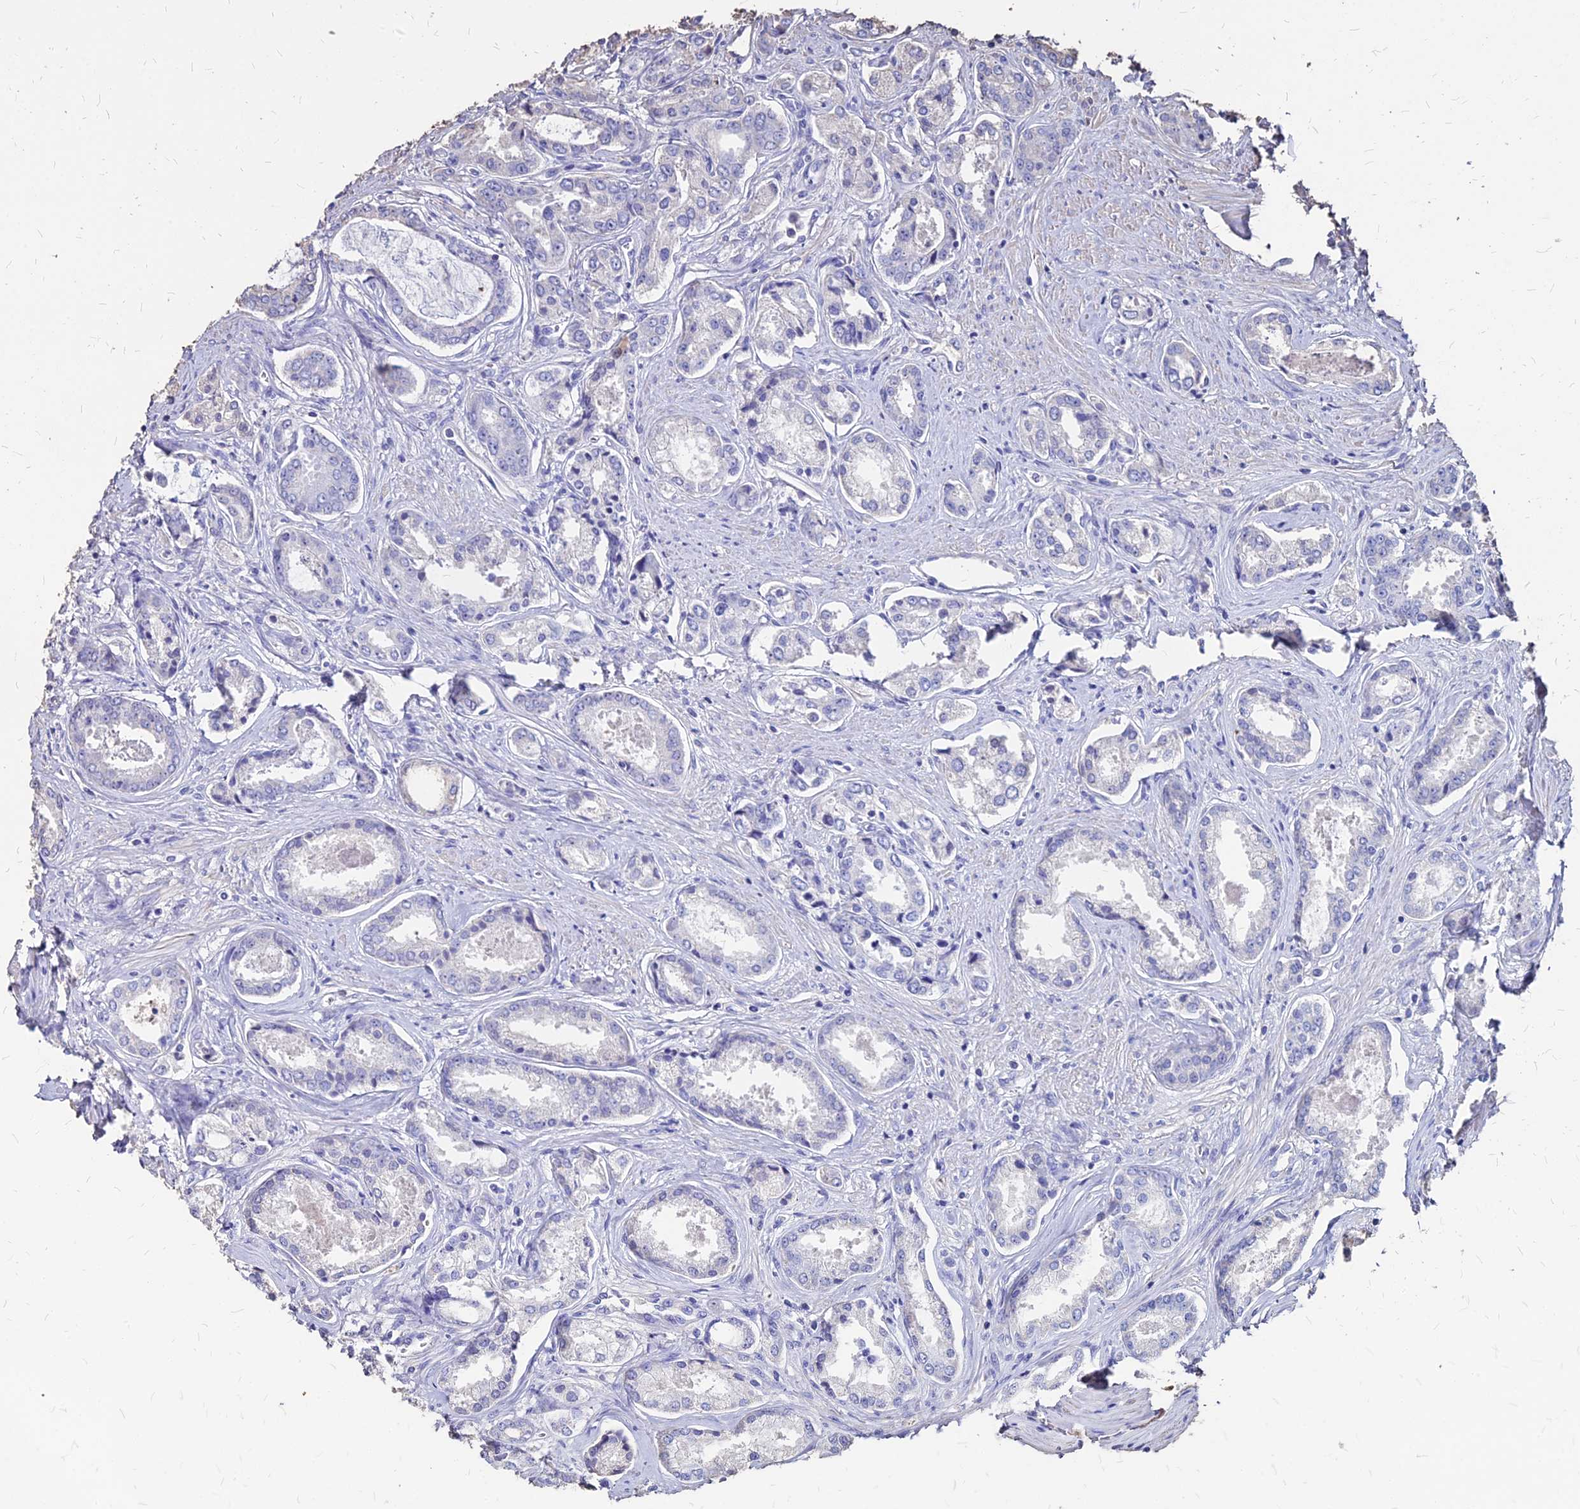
{"staining": {"intensity": "negative", "quantity": "none", "location": "none"}, "tissue": "prostate cancer", "cell_type": "Tumor cells", "image_type": "cancer", "snomed": [{"axis": "morphology", "description": "Adenocarcinoma, Low grade"}, {"axis": "topography", "description": "Prostate"}], "caption": "Immunohistochemical staining of prostate cancer demonstrates no significant expression in tumor cells.", "gene": "NME5", "patient": {"sex": "male", "age": 68}}